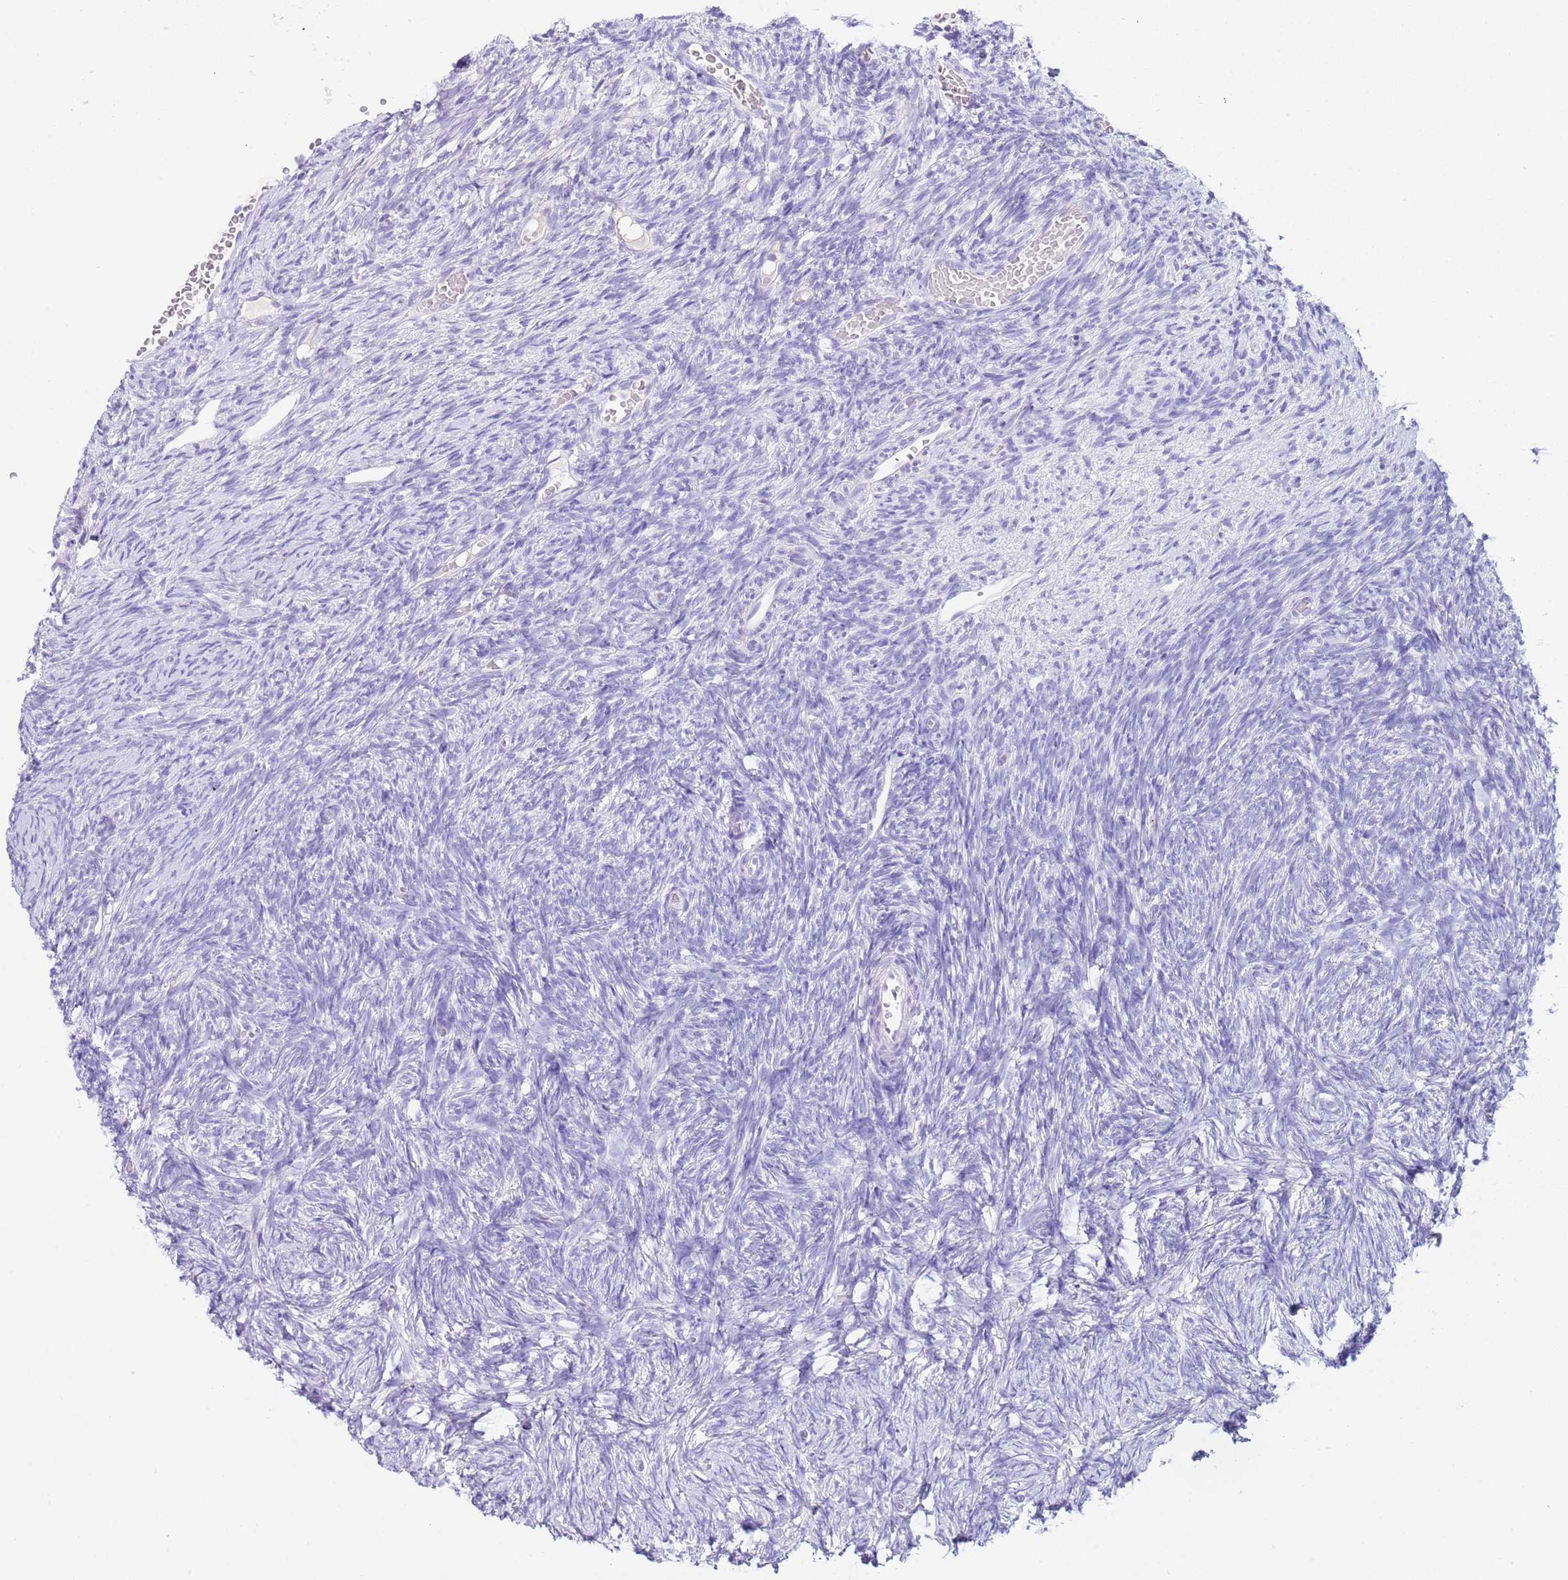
{"staining": {"intensity": "negative", "quantity": "none", "location": "none"}, "tissue": "ovary", "cell_type": "Follicle cells", "image_type": "normal", "snomed": [{"axis": "morphology", "description": "Normal tissue, NOS"}, {"axis": "topography", "description": "Ovary"}], "caption": "This is an immunohistochemistry (IHC) image of normal human ovary. There is no staining in follicle cells.", "gene": "CPB1", "patient": {"sex": "female", "age": 39}}